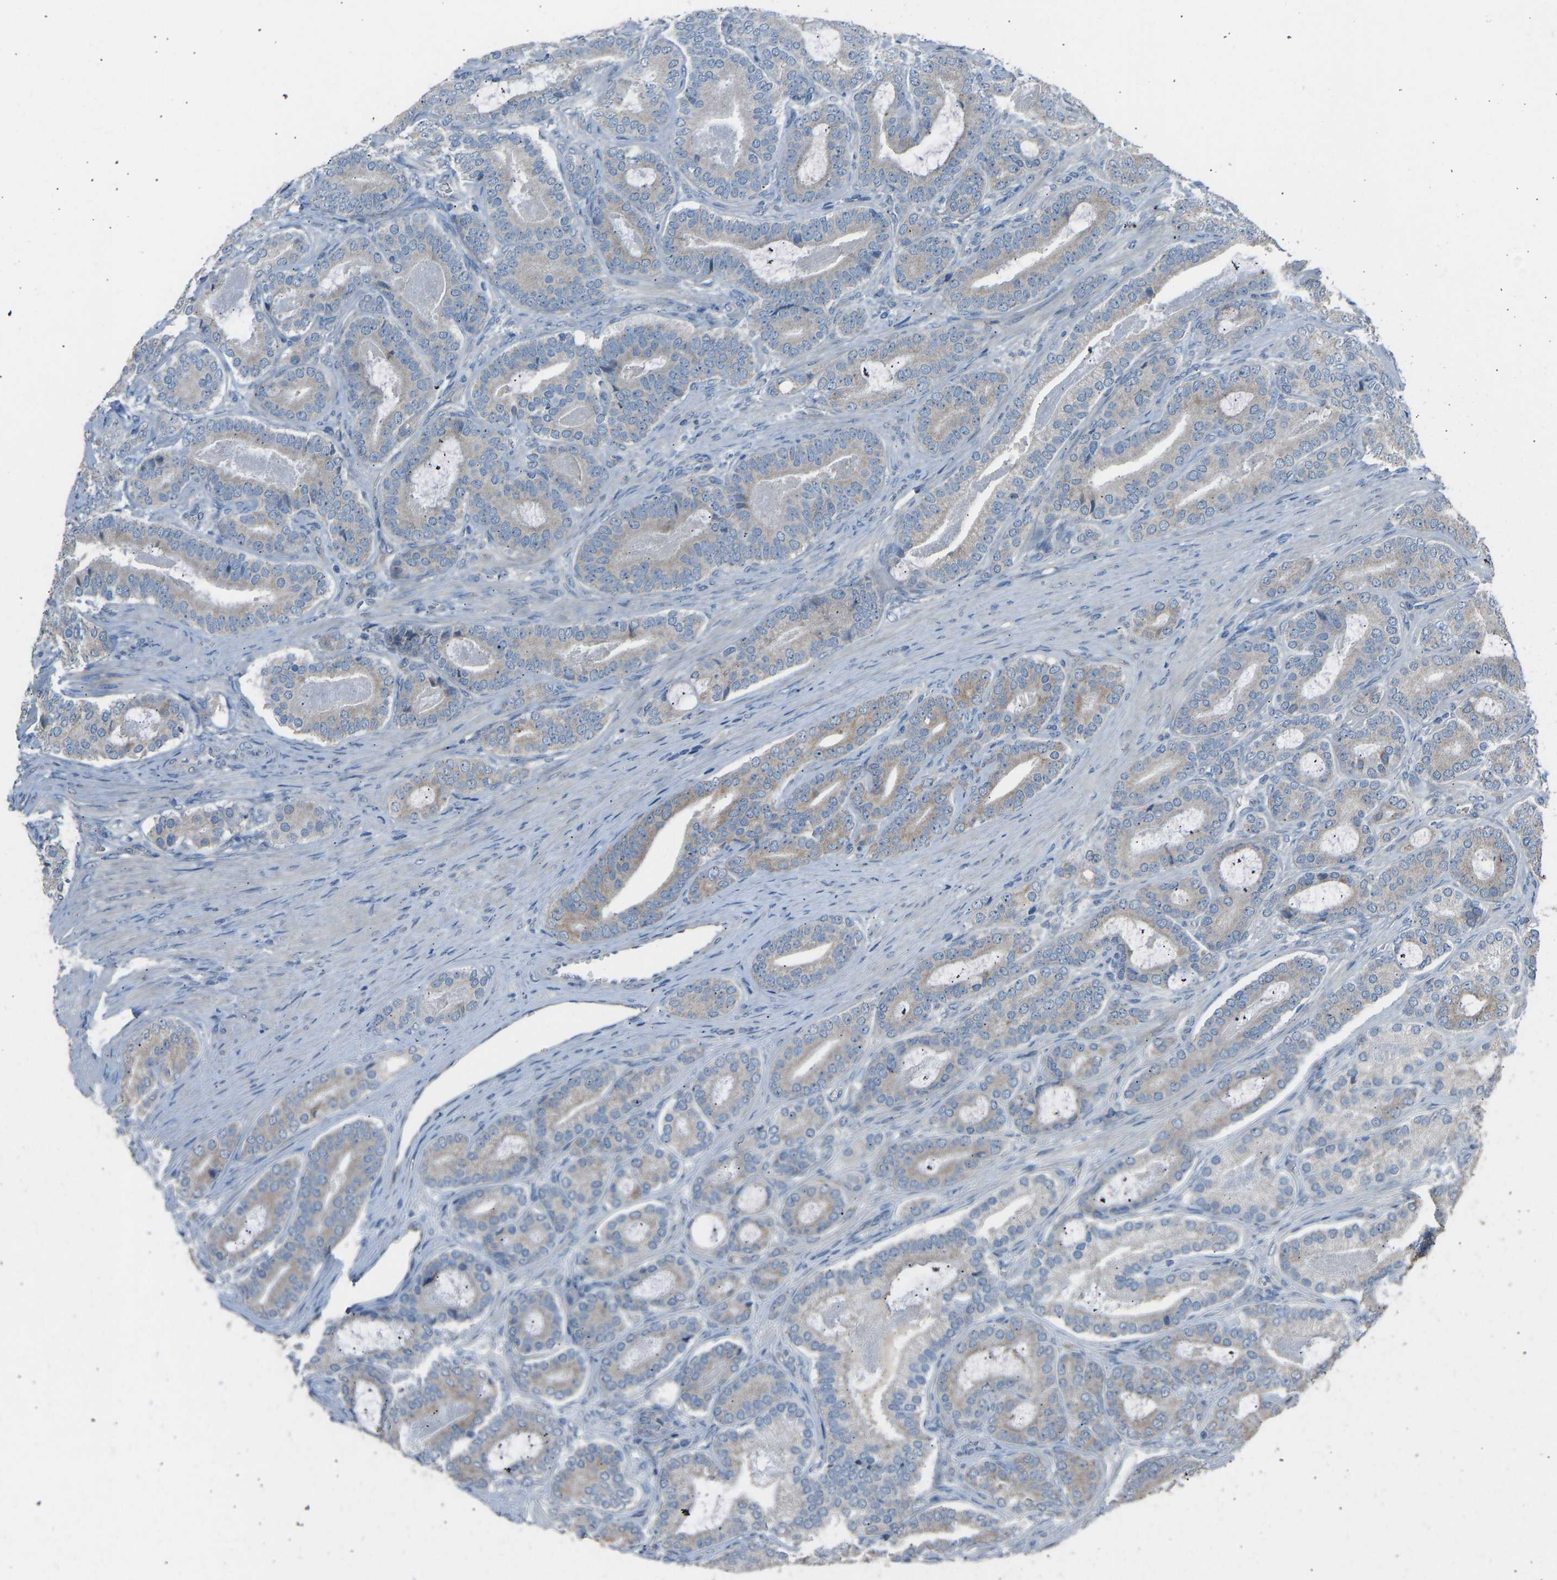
{"staining": {"intensity": "weak", "quantity": ">75%", "location": "cytoplasmic/membranous"}, "tissue": "prostate cancer", "cell_type": "Tumor cells", "image_type": "cancer", "snomed": [{"axis": "morphology", "description": "Adenocarcinoma, High grade"}, {"axis": "topography", "description": "Prostate"}], "caption": "Prostate cancer tissue reveals weak cytoplasmic/membranous staining in approximately >75% of tumor cells", "gene": "TGFBR3", "patient": {"sex": "male", "age": 60}}